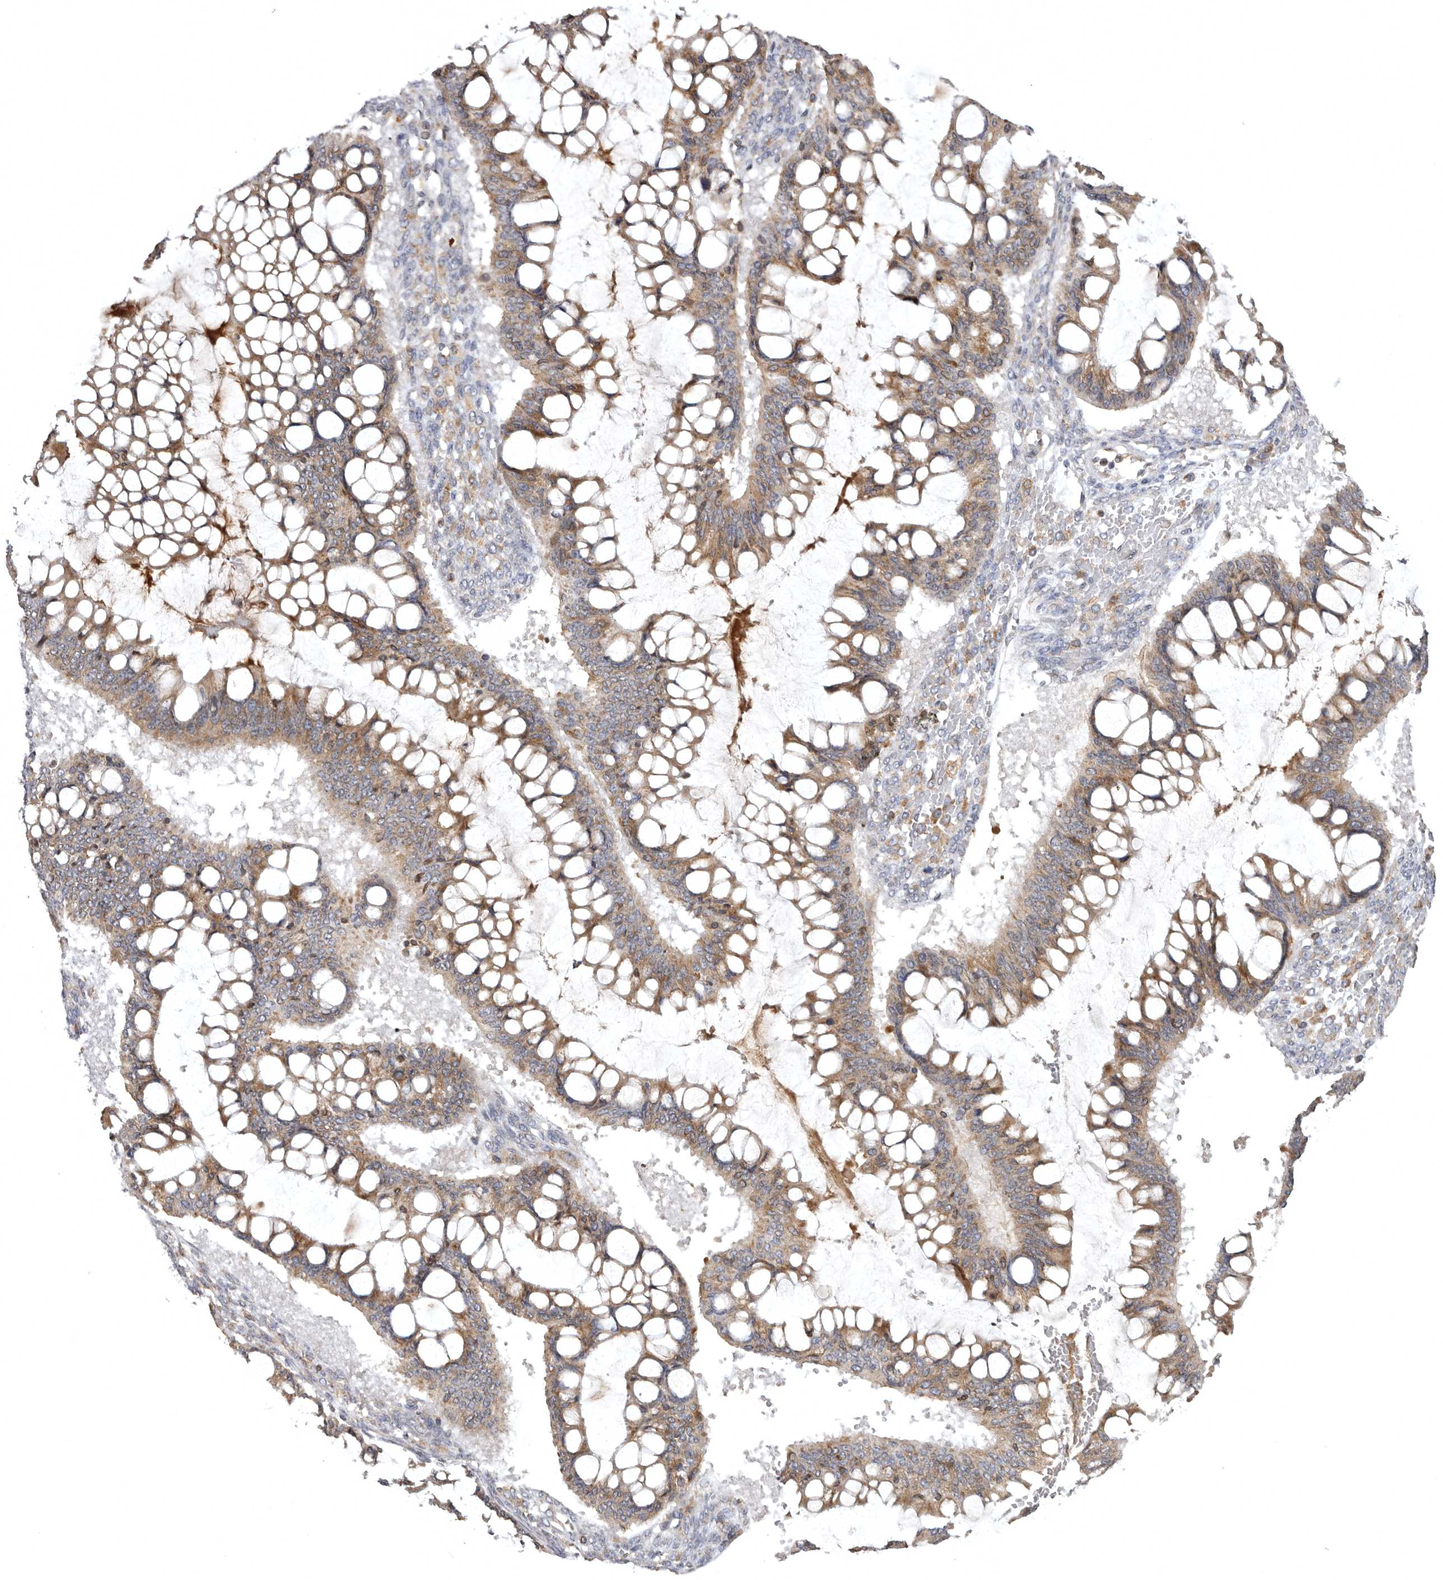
{"staining": {"intensity": "moderate", "quantity": "25%-75%", "location": "cytoplasmic/membranous"}, "tissue": "ovarian cancer", "cell_type": "Tumor cells", "image_type": "cancer", "snomed": [{"axis": "morphology", "description": "Cystadenocarcinoma, mucinous, NOS"}, {"axis": "topography", "description": "Ovary"}], "caption": "Ovarian mucinous cystadenocarcinoma stained with DAB (3,3'-diaminobenzidine) immunohistochemistry (IHC) shows medium levels of moderate cytoplasmic/membranous positivity in about 25%-75% of tumor cells. (DAB (3,3'-diaminobenzidine) = brown stain, brightfield microscopy at high magnification).", "gene": "INKA2", "patient": {"sex": "female", "age": 73}}